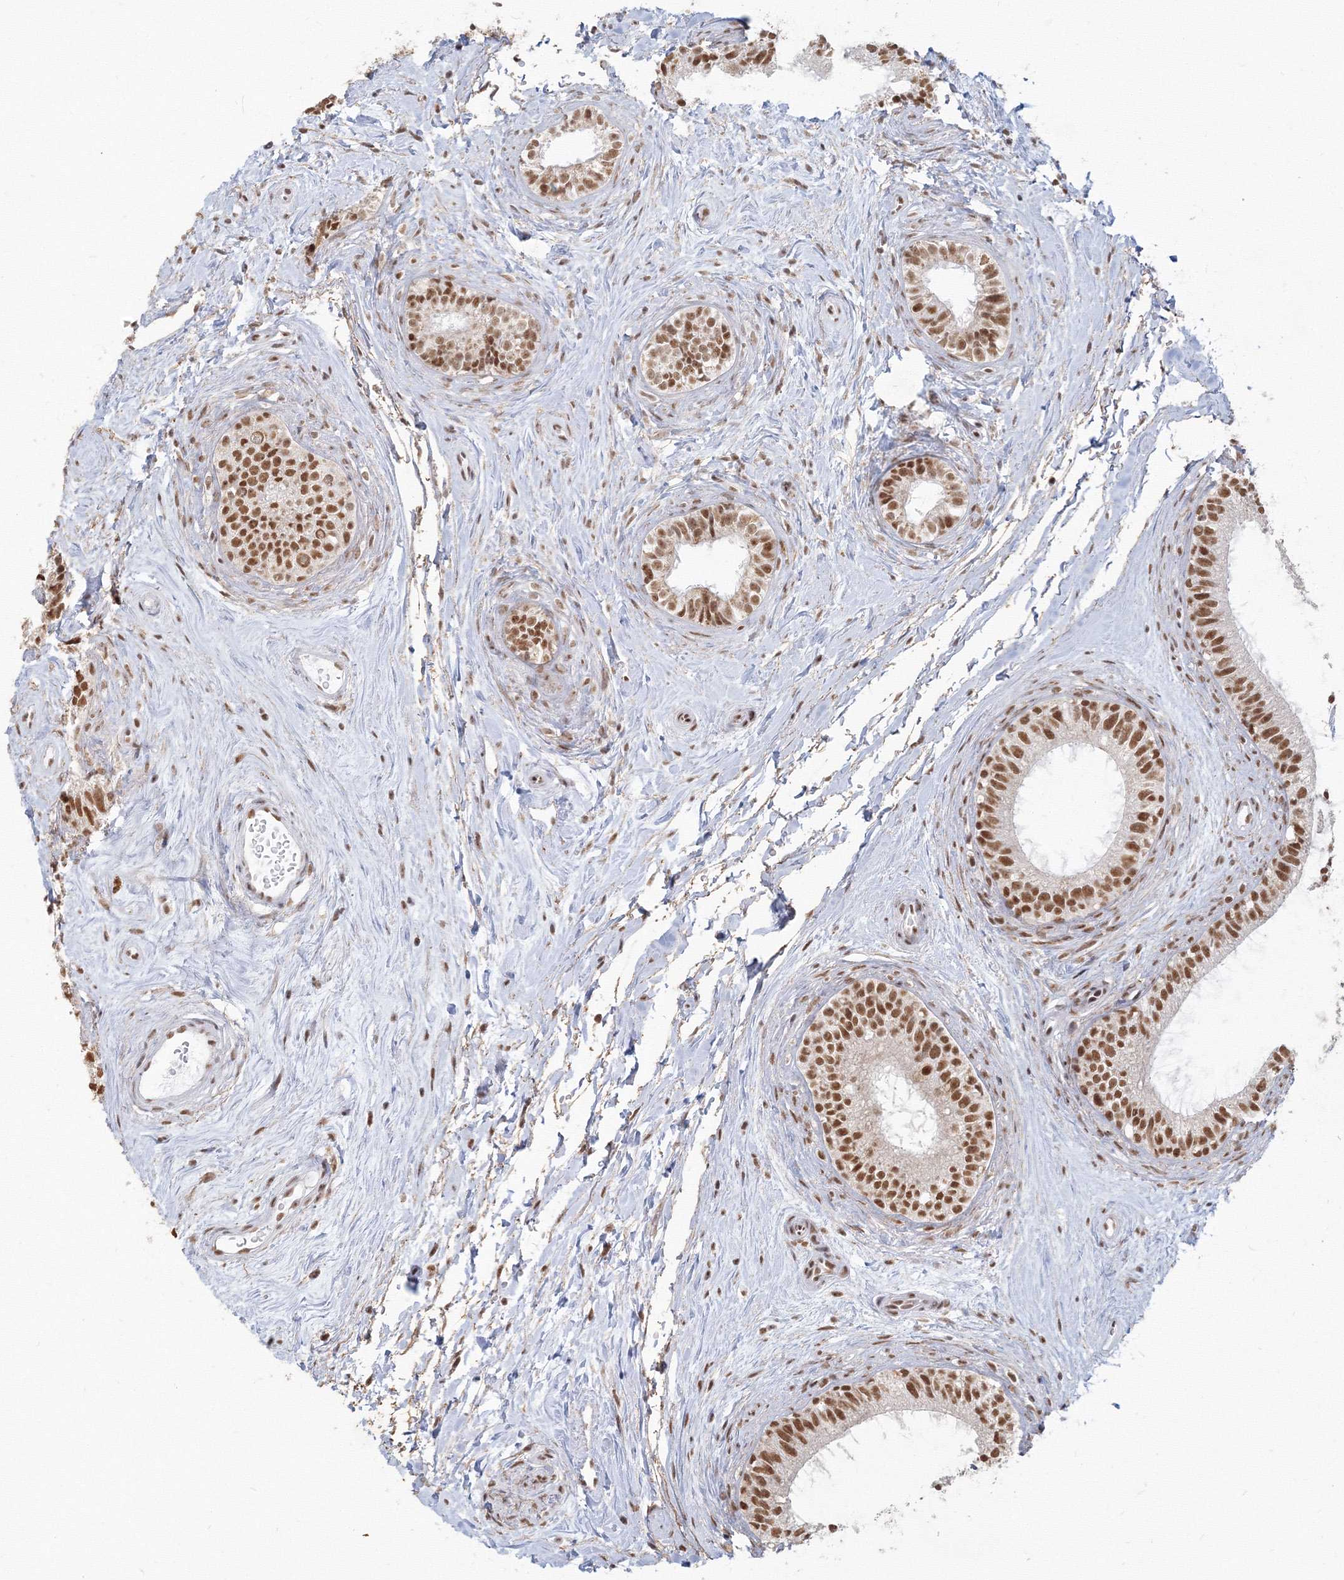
{"staining": {"intensity": "moderate", "quantity": ">75%", "location": "nuclear"}, "tissue": "epididymis", "cell_type": "Glandular cells", "image_type": "normal", "snomed": [{"axis": "morphology", "description": "Normal tissue, NOS"}, {"axis": "topography", "description": "Epididymis"}], "caption": "The photomicrograph displays staining of benign epididymis, revealing moderate nuclear protein staining (brown color) within glandular cells. (Stains: DAB (3,3'-diaminobenzidine) in brown, nuclei in blue, Microscopy: brightfield microscopy at high magnification).", "gene": "PPP4R2", "patient": {"sex": "male", "age": 71}}